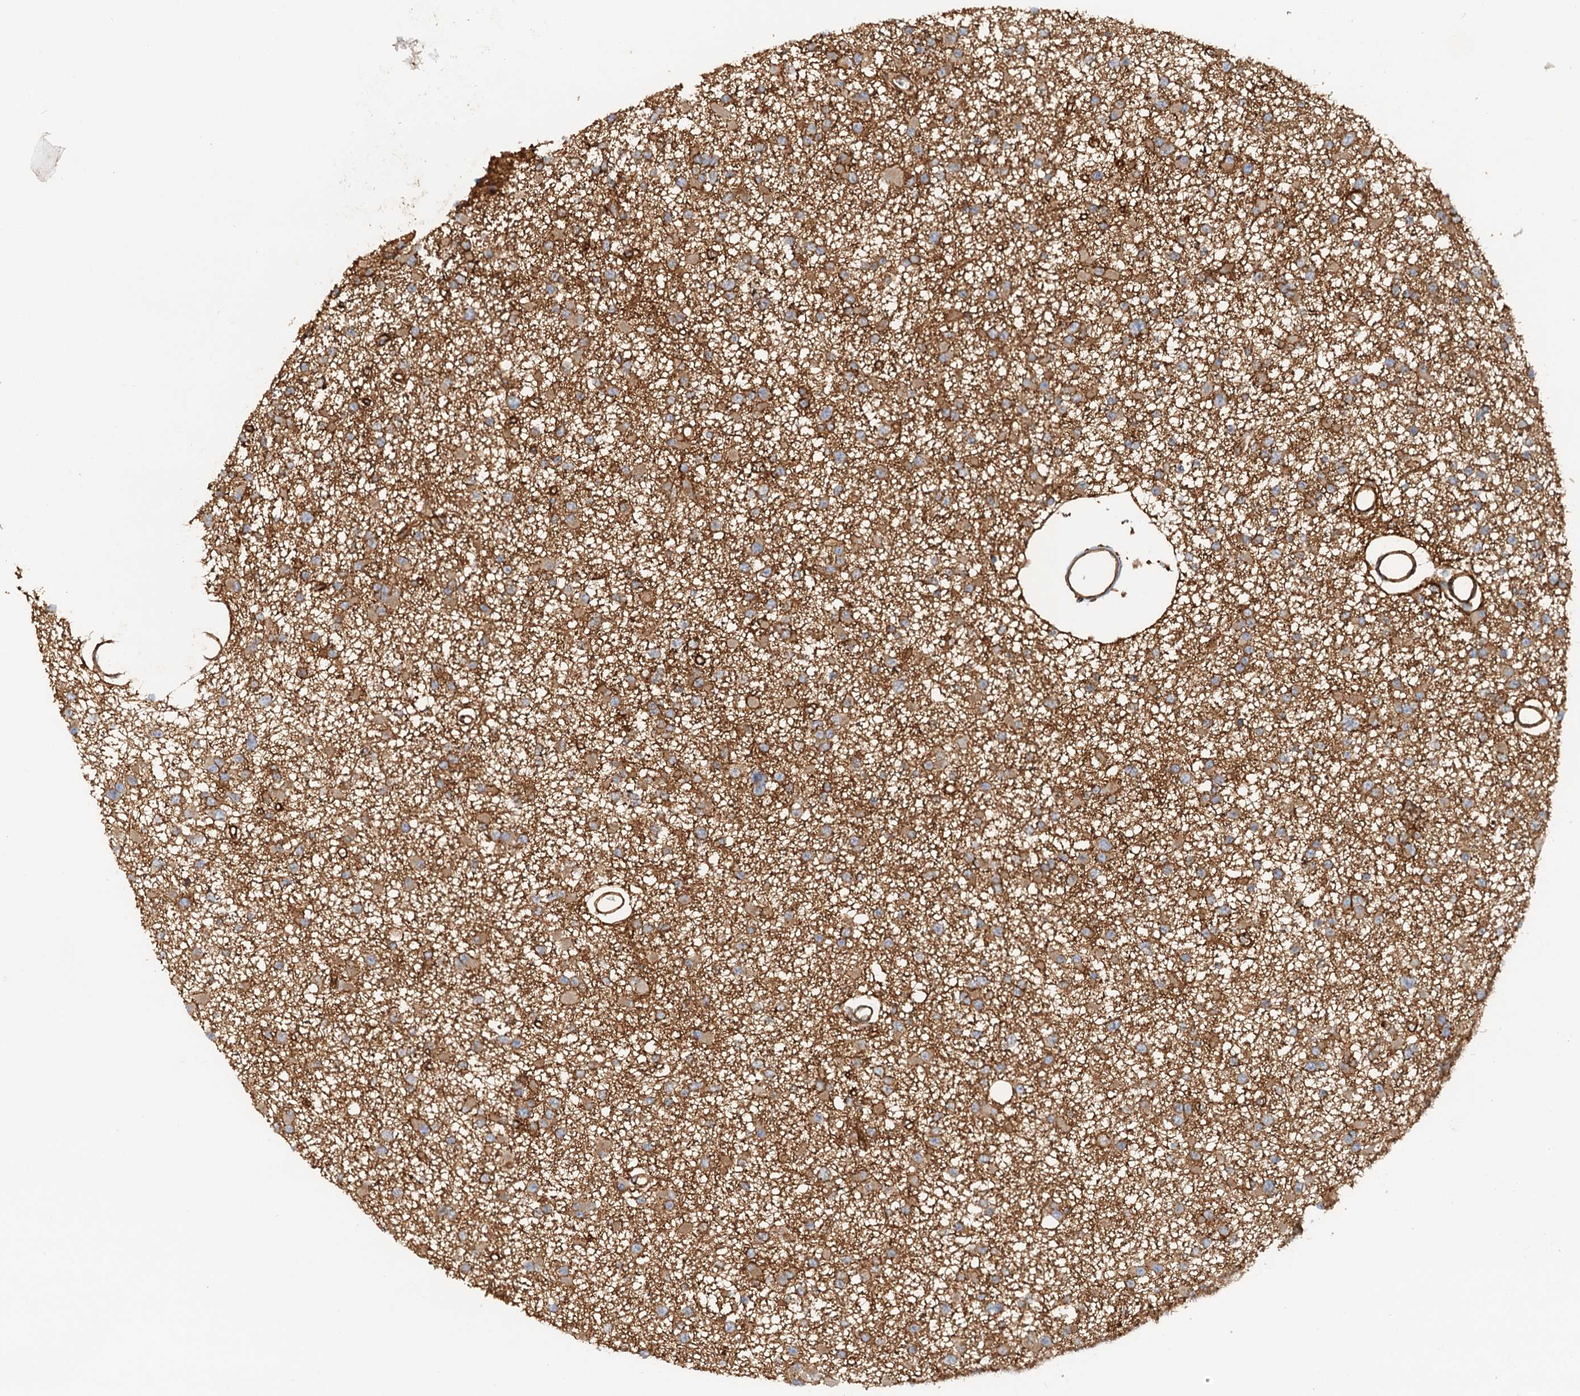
{"staining": {"intensity": "moderate", "quantity": ">75%", "location": "cytoplasmic/membranous"}, "tissue": "glioma", "cell_type": "Tumor cells", "image_type": "cancer", "snomed": [{"axis": "morphology", "description": "Glioma, malignant, Low grade"}, {"axis": "topography", "description": "Brain"}], "caption": "Brown immunohistochemical staining in glioma exhibits moderate cytoplasmic/membranous staining in approximately >75% of tumor cells. Nuclei are stained in blue.", "gene": "NIPAL3", "patient": {"sex": "female", "age": 22}}